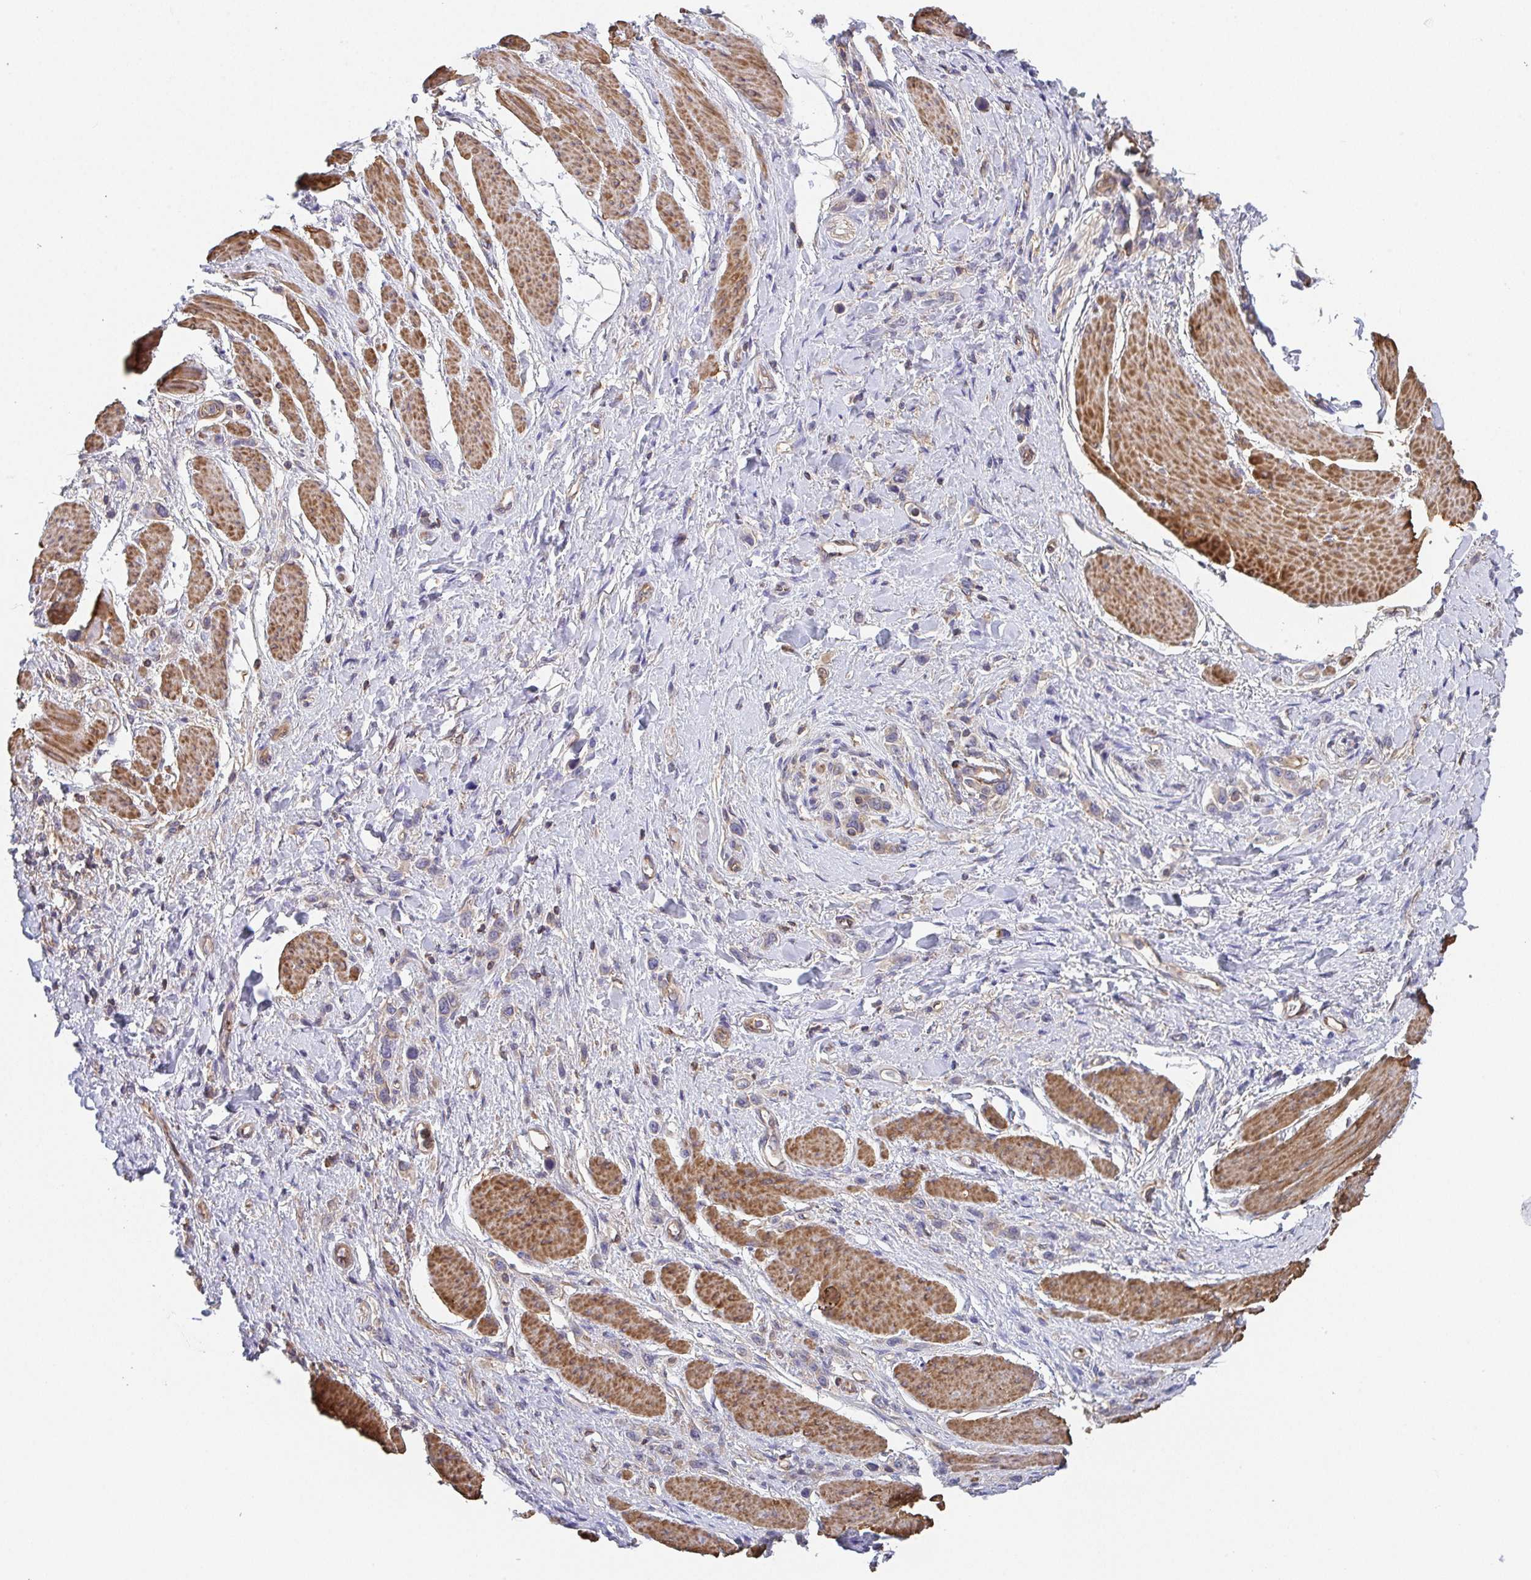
{"staining": {"intensity": "weak", "quantity": "<25%", "location": "cytoplasmic/membranous"}, "tissue": "stomach cancer", "cell_type": "Tumor cells", "image_type": "cancer", "snomed": [{"axis": "morphology", "description": "Adenocarcinoma, NOS"}, {"axis": "topography", "description": "Stomach"}], "caption": "Stomach adenocarcinoma was stained to show a protein in brown. There is no significant positivity in tumor cells.", "gene": "TMEM229A", "patient": {"sex": "female", "age": 65}}